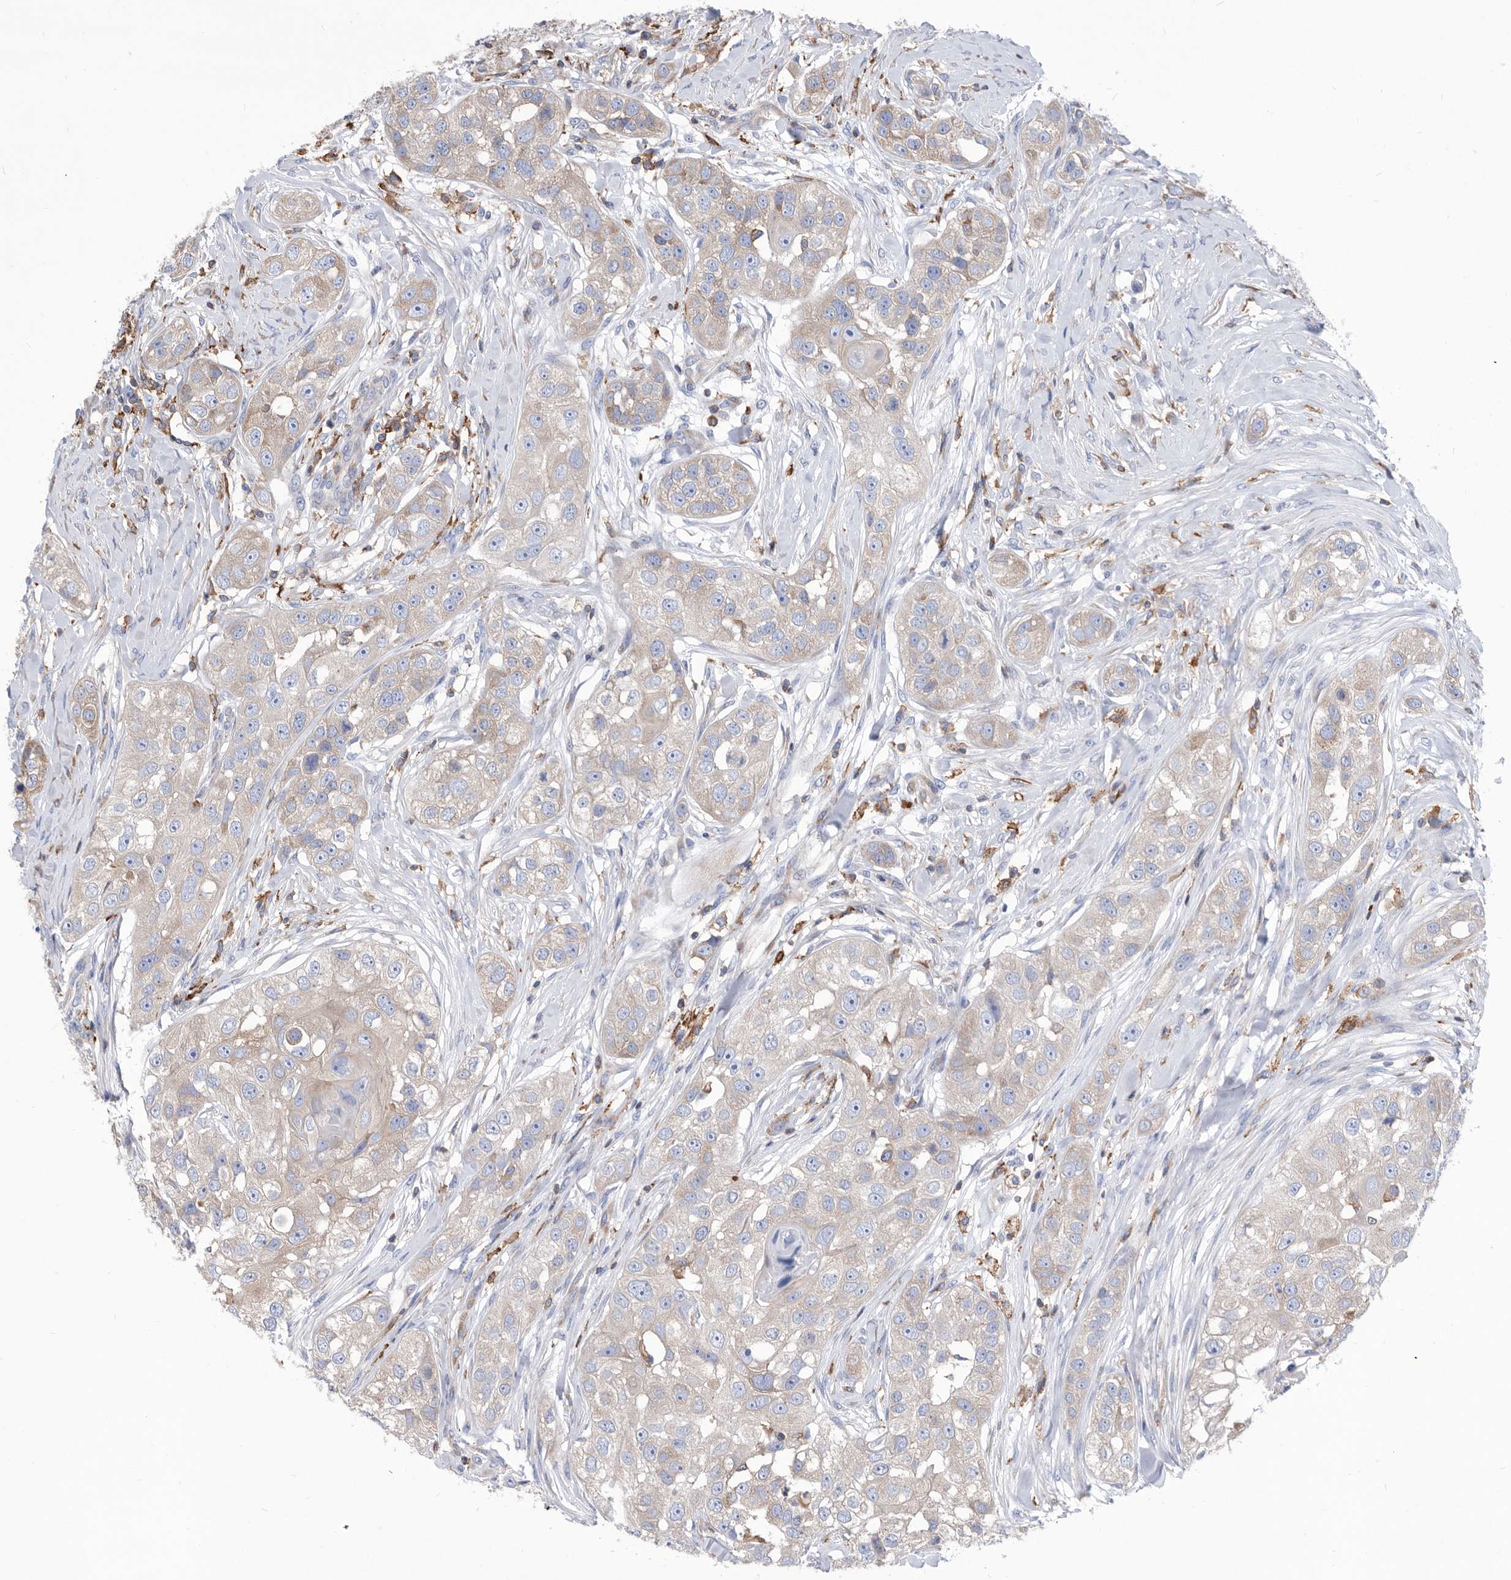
{"staining": {"intensity": "weak", "quantity": "<25%", "location": "cytoplasmic/membranous"}, "tissue": "head and neck cancer", "cell_type": "Tumor cells", "image_type": "cancer", "snomed": [{"axis": "morphology", "description": "Normal tissue, NOS"}, {"axis": "morphology", "description": "Squamous cell carcinoma, NOS"}, {"axis": "topography", "description": "Skeletal muscle"}, {"axis": "topography", "description": "Head-Neck"}], "caption": "Protein analysis of head and neck cancer exhibits no significant expression in tumor cells.", "gene": "SMG7", "patient": {"sex": "male", "age": 51}}